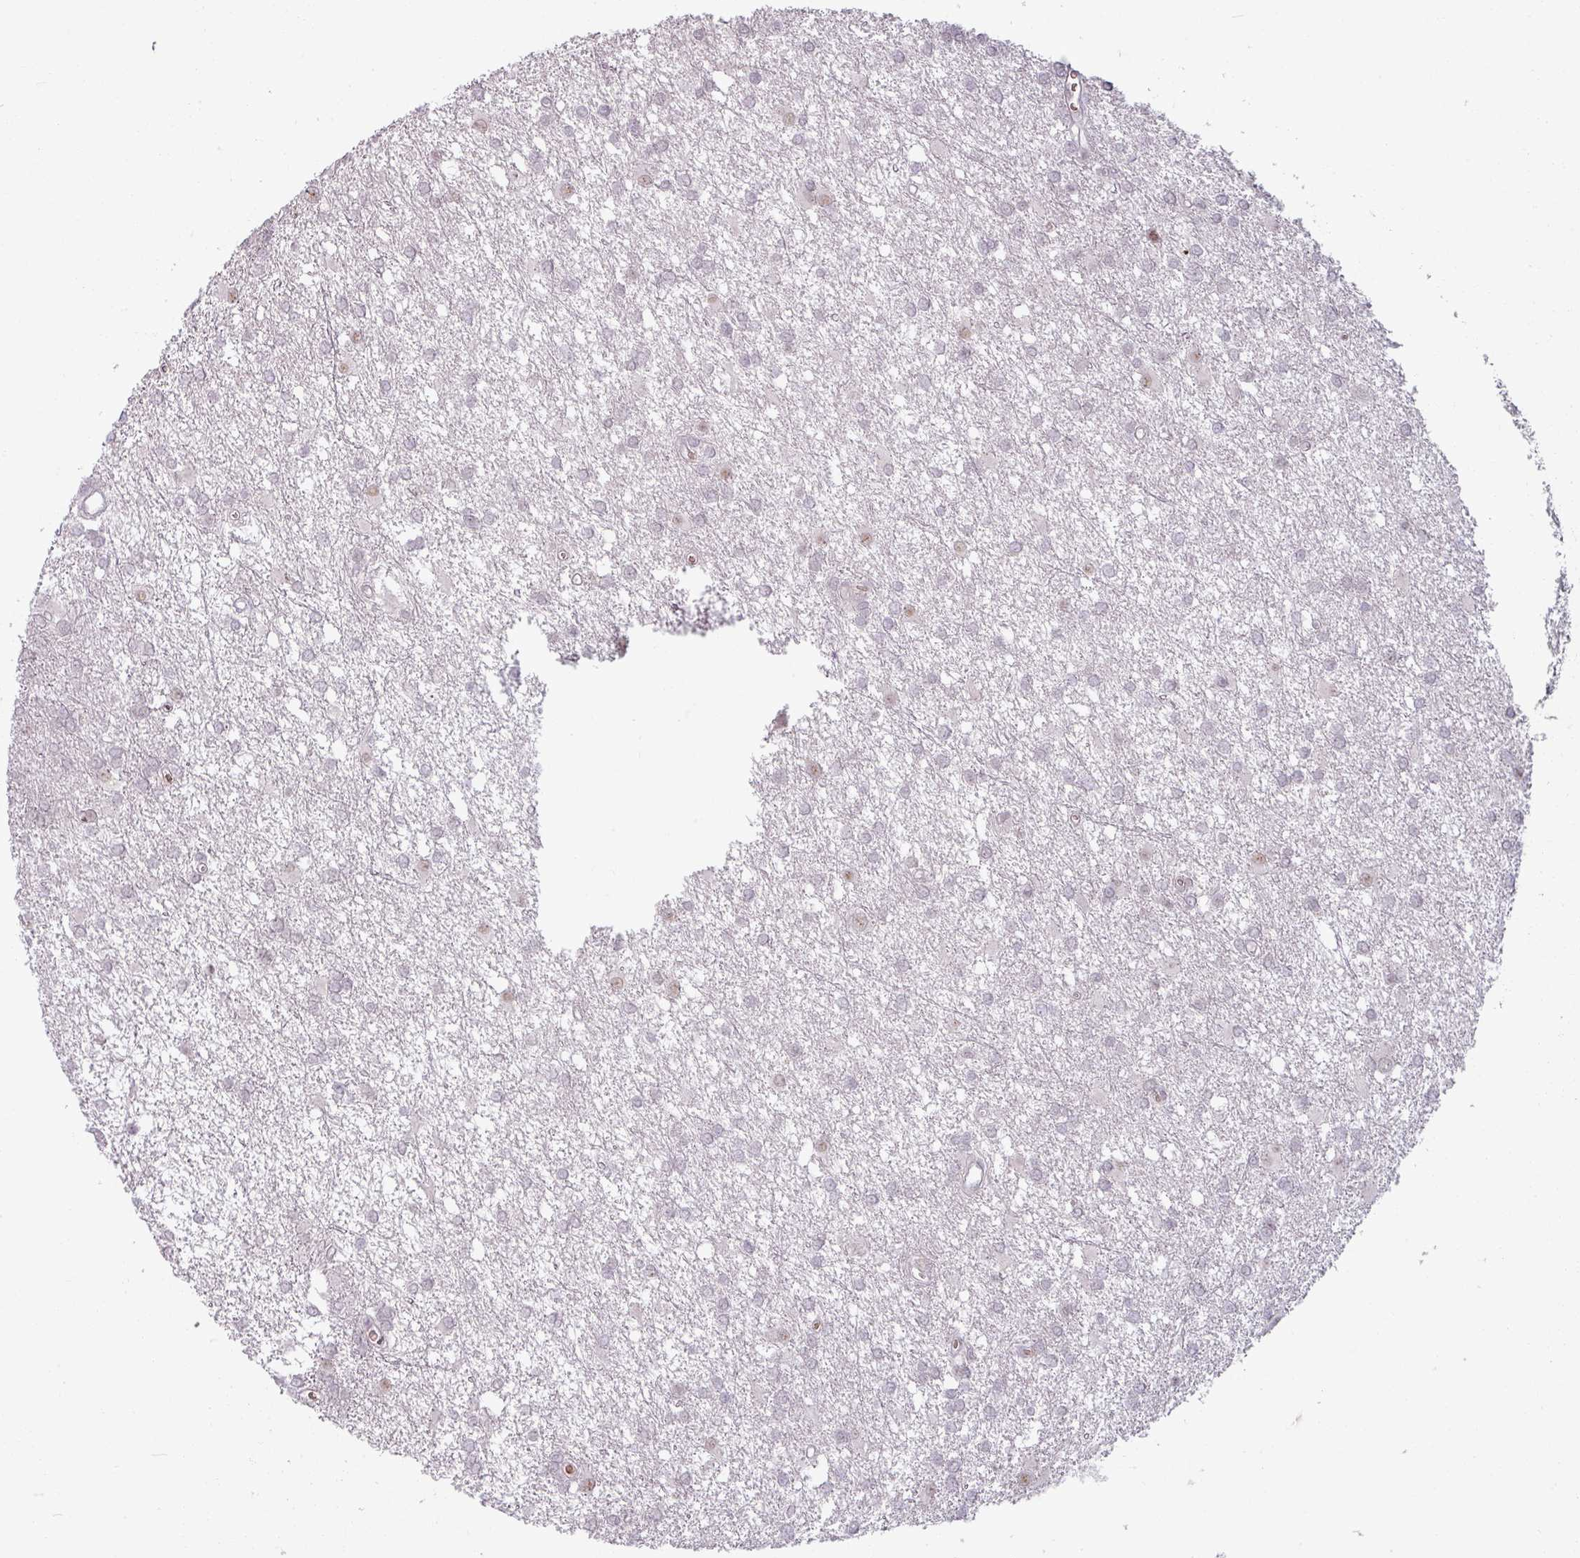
{"staining": {"intensity": "weak", "quantity": "<25%", "location": "nuclear"}, "tissue": "glioma", "cell_type": "Tumor cells", "image_type": "cancer", "snomed": [{"axis": "morphology", "description": "Glioma, malignant, High grade"}, {"axis": "topography", "description": "Brain"}], "caption": "Micrograph shows no significant protein expression in tumor cells of malignant glioma (high-grade). (DAB immunohistochemistry (IHC), high magnification).", "gene": "NCOR1", "patient": {"sex": "male", "age": 48}}